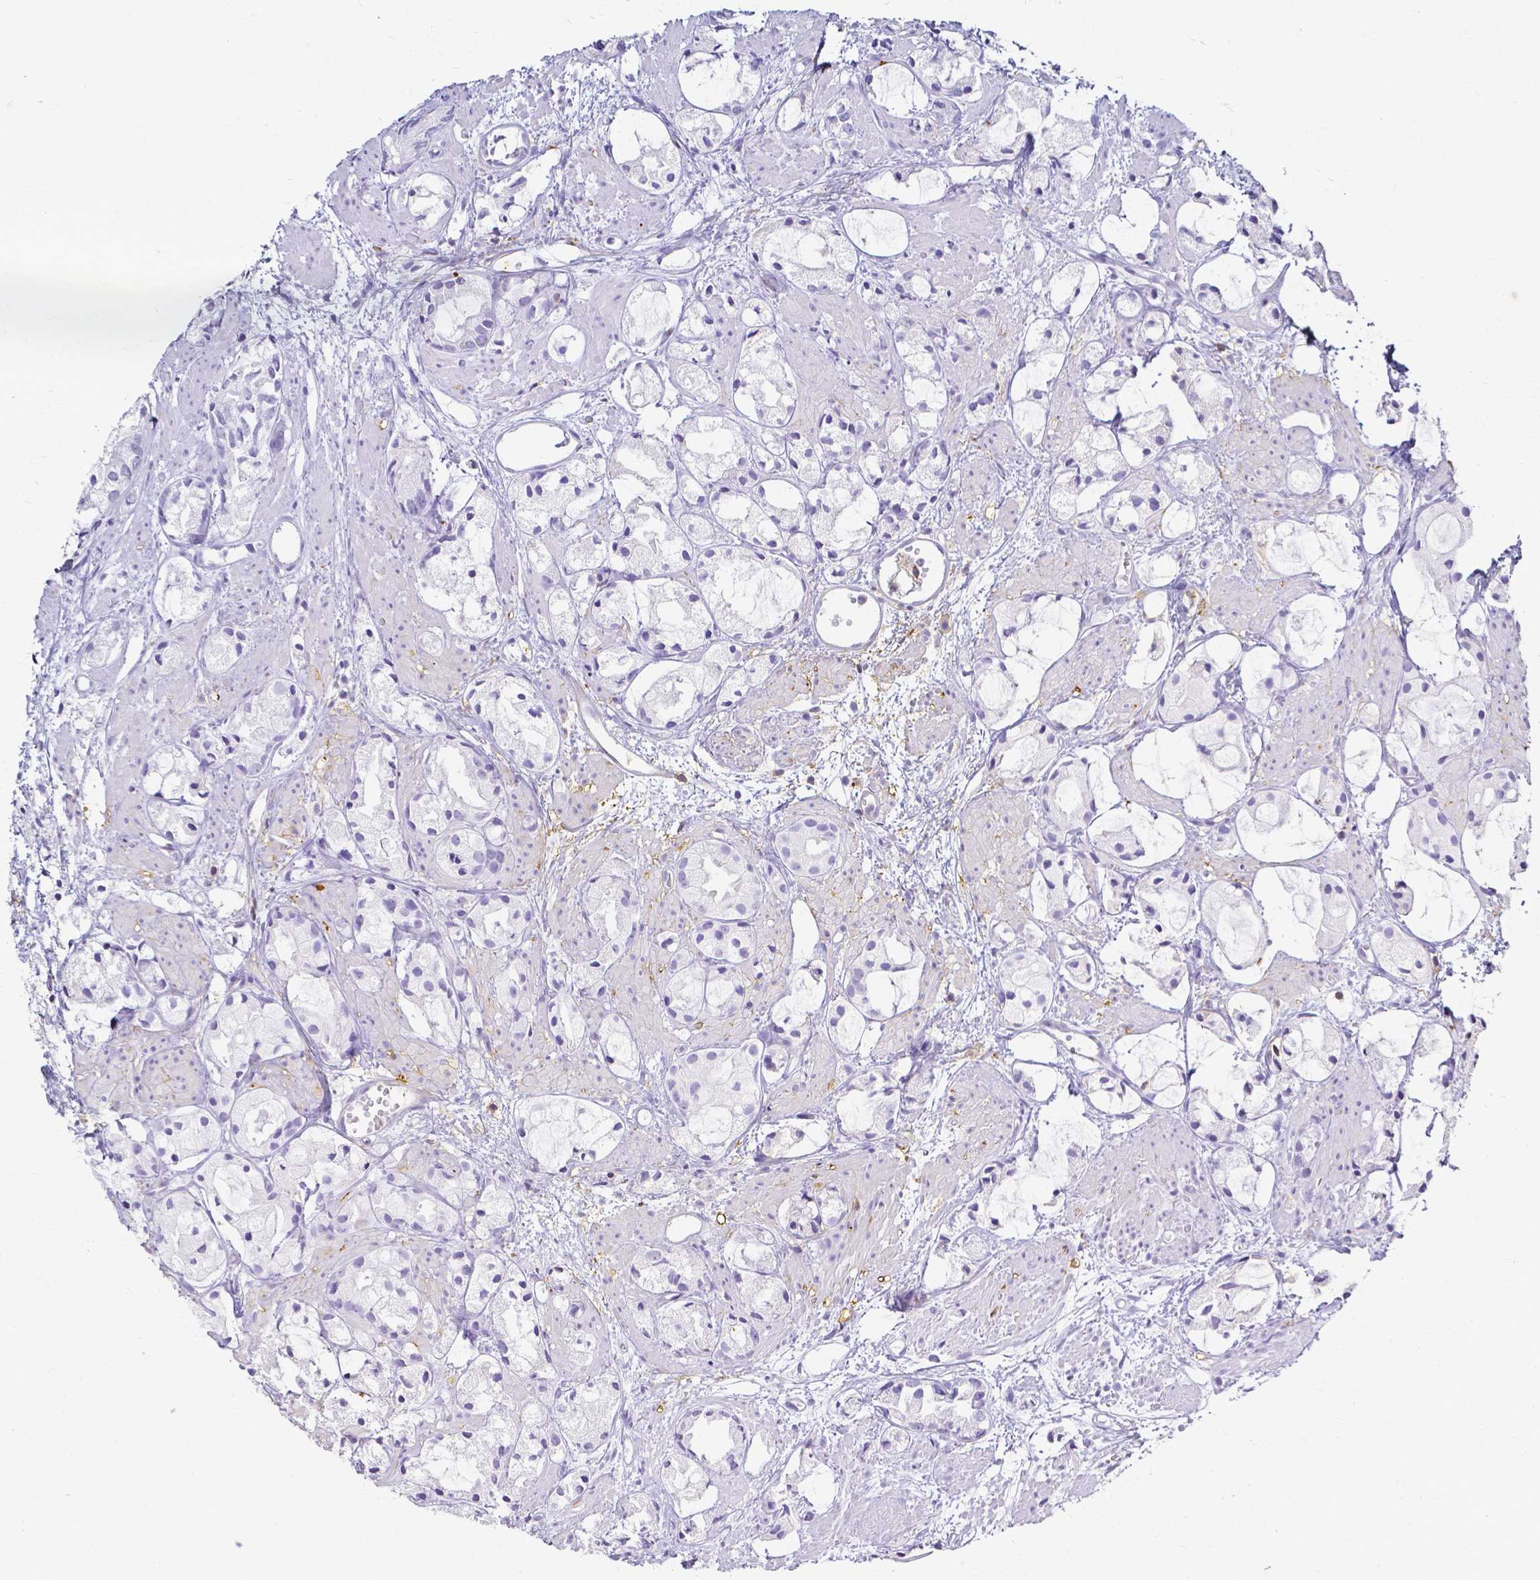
{"staining": {"intensity": "negative", "quantity": "none", "location": "none"}, "tissue": "prostate cancer", "cell_type": "Tumor cells", "image_type": "cancer", "snomed": [{"axis": "morphology", "description": "Adenocarcinoma, High grade"}, {"axis": "topography", "description": "Prostate"}], "caption": "Immunohistochemistry photomicrograph of neoplastic tissue: high-grade adenocarcinoma (prostate) stained with DAB exhibits no significant protein positivity in tumor cells.", "gene": "HSPA12A", "patient": {"sex": "male", "age": 85}}